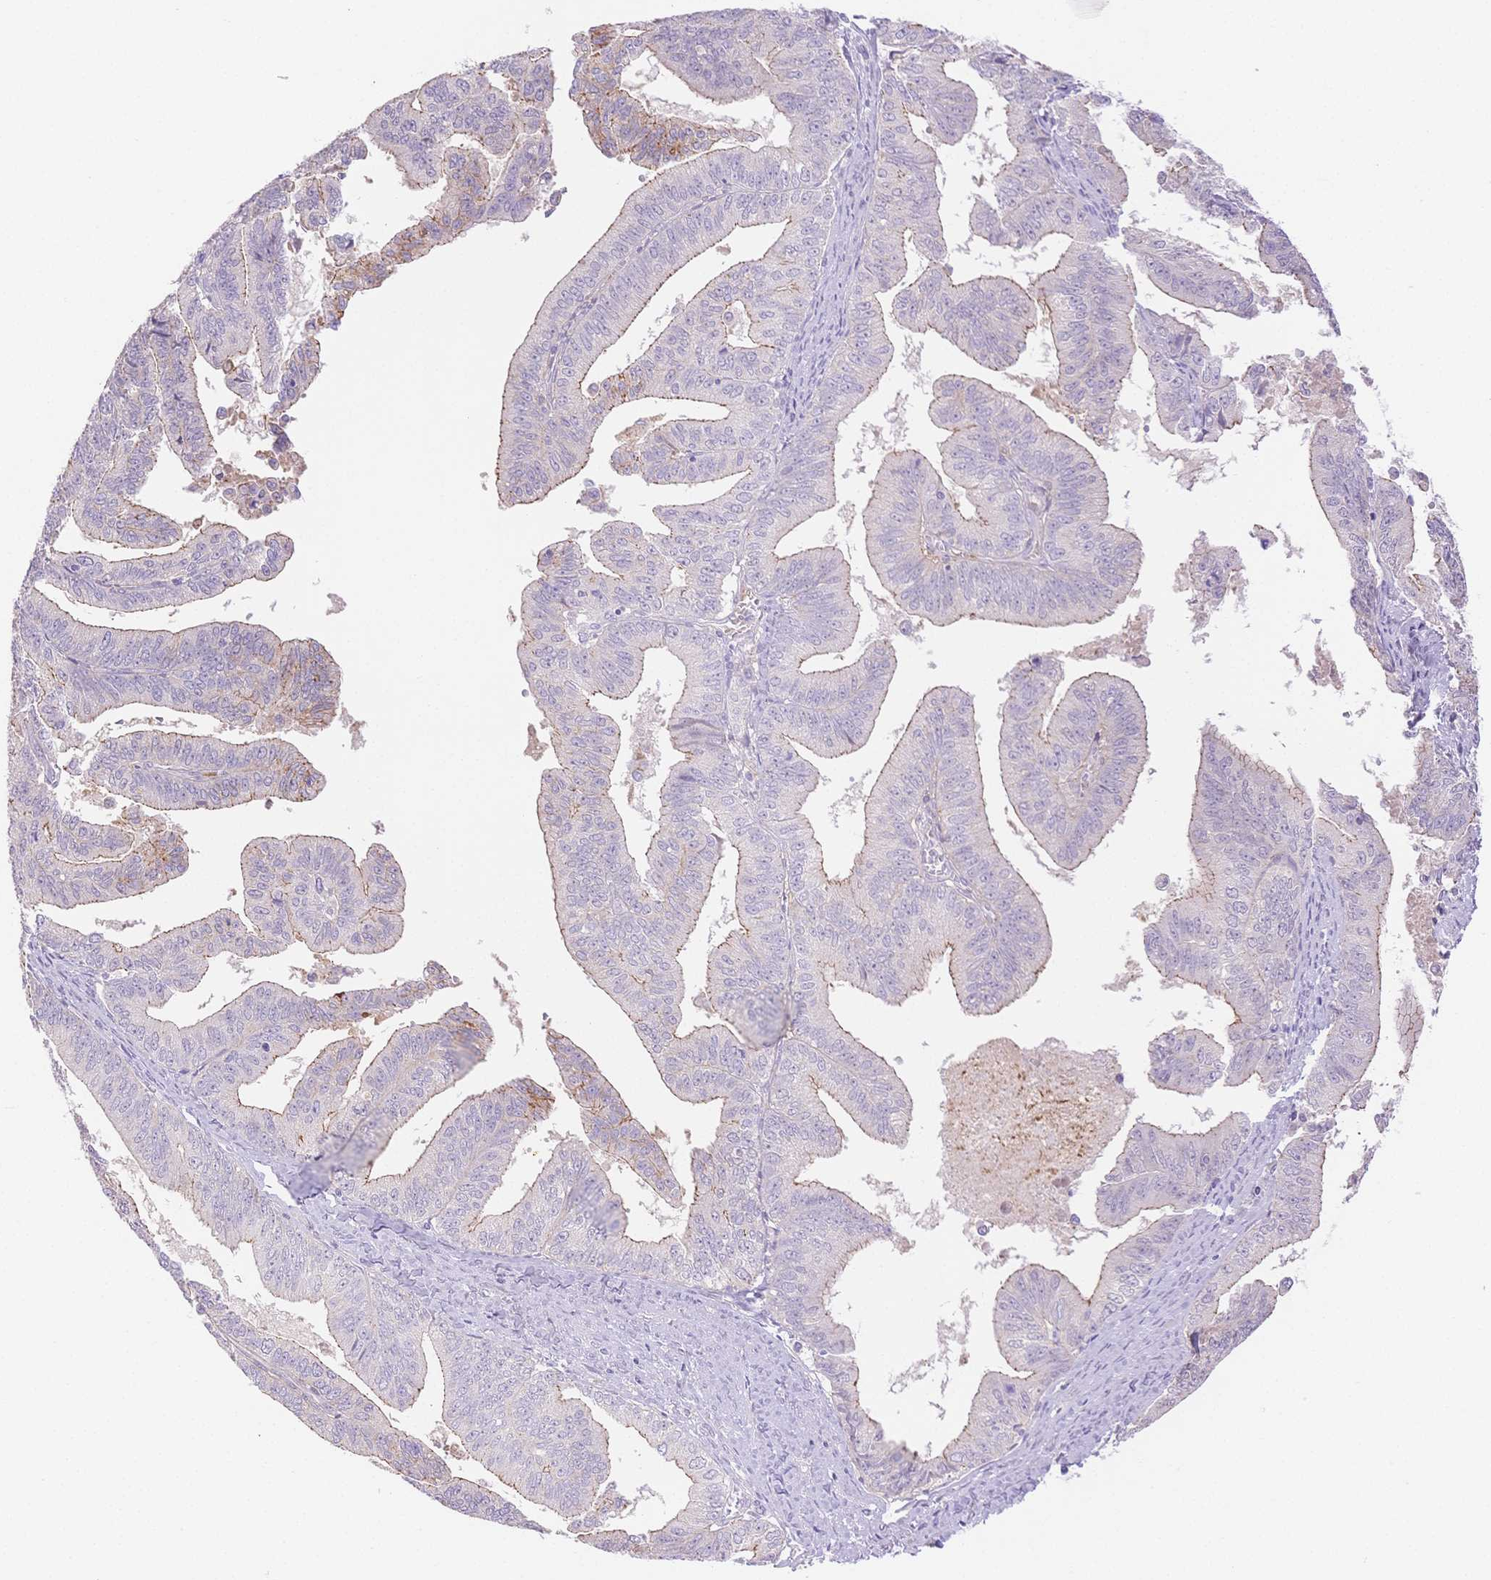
{"staining": {"intensity": "weak", "quantity": "<25%", "location": "cytoplasmic/membranous"}, "tissue": "endometrial cancer", "cell_type": "Tumor cells", "image_type": "cancer", "snomed": [{"axis": "morphology", "description": "Adenocarcinoma, NOS"}, {"axis": "topography", "description": "Endometrium"}], "caption": "DAB (3,3'-diaminobenzidine) immunohistochemical staining of endometrial cancer exhibits no significant positivity in tumor cells. (Immunohistochemistry, brightfield microscopy, high magnification).", "gene": "WDR54", "patient": {"sex": "female", "age": 65}}